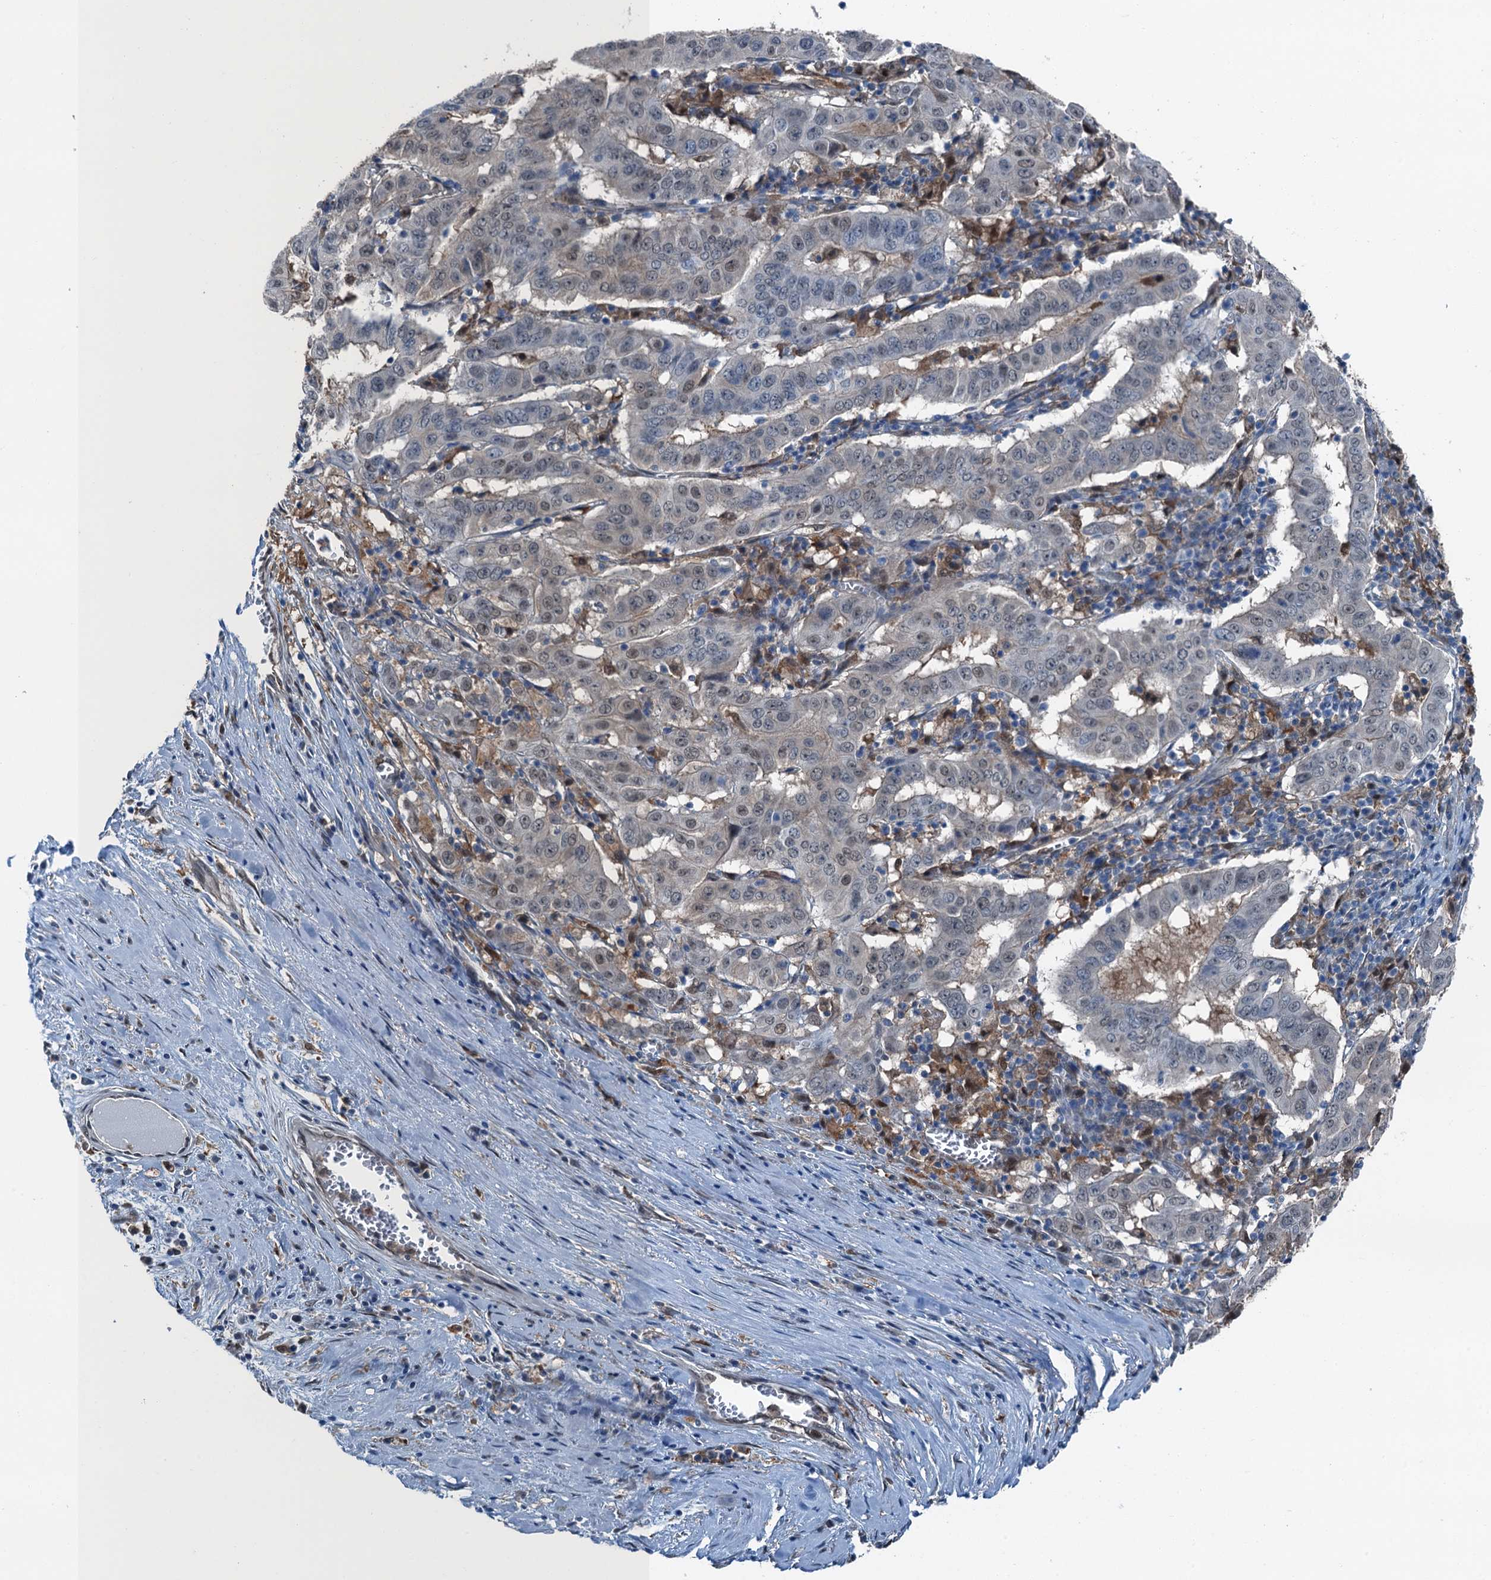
{"staining": {"intensity": "negative", "quantity": "none", "location": "none"}, "tissue": "pancreatic cancer", "cell_type": "Tumor cells", "image_type": "cancer", "snomed": [{"axis": "morphology", "description": "Adenocarcinoma, NOS"}, {"axis": "topography", "description": "Pancreas"}], "caption": "Tumor cells show no significant protein staining in pancreatic cancer.", "gene": "RNH1", "patient": {"sex": "male", "age": 63}}